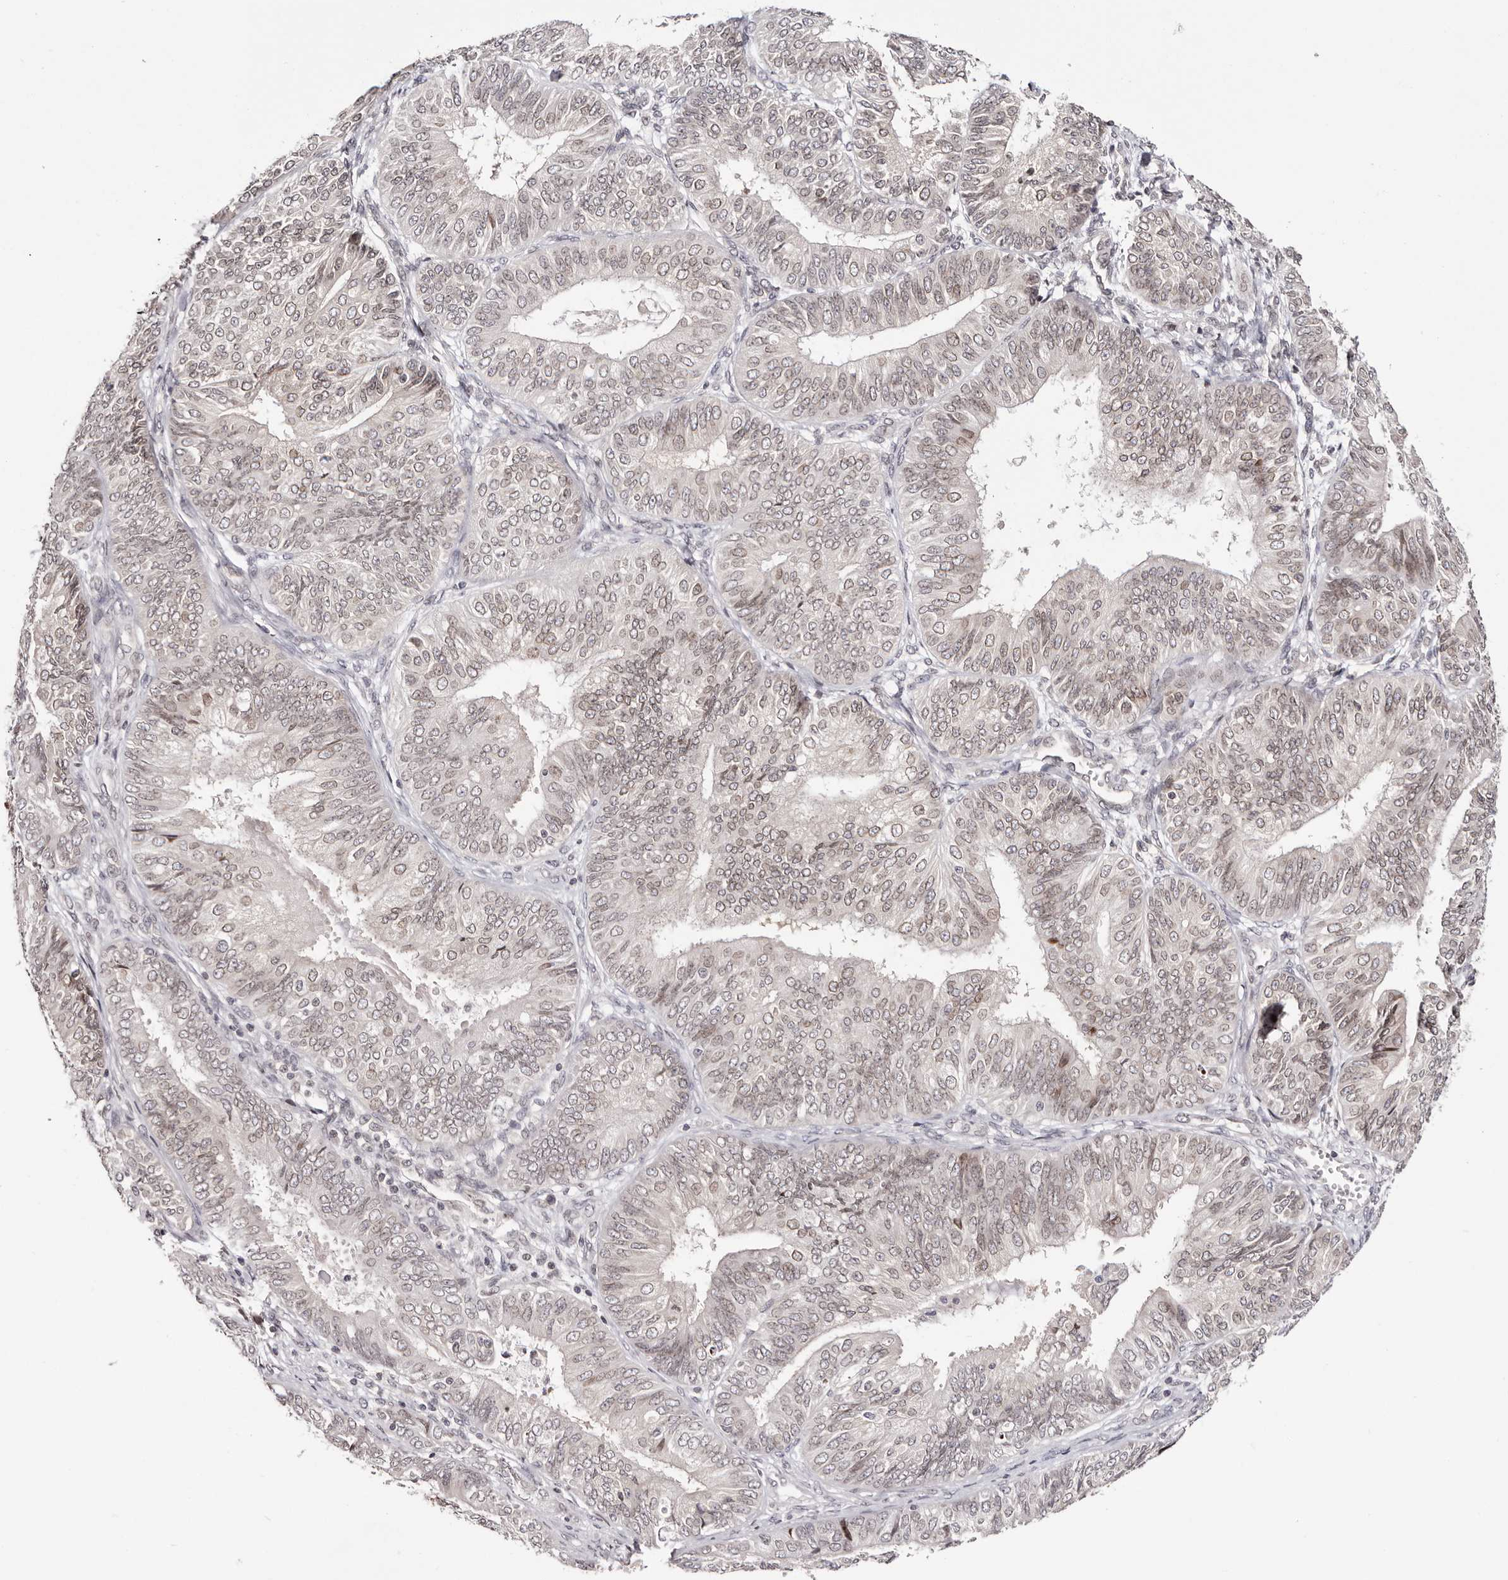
{"staining": {"intensity": "weak", "quantity": ">75%", "location": "cytoplasmic/membranous,nuclear"}, "tissue": "endometrial cancer", "cell_type": "Tumor cells", "image_type": "cancer", "snomed": [{"axis": "morphology", "description": "Adenocarcinoma, NOS"}, {"axis": "topography", "description": "Endometrium"}], "caption": "This is a micrograph of IHC staining of adenocarcinoma (endometrial), which shows weak expression in the cytoplasmic/membranous and nuclear of tumor cells.", "gene": "NUP153", "patient": {"sex": "female", "age": 58}}